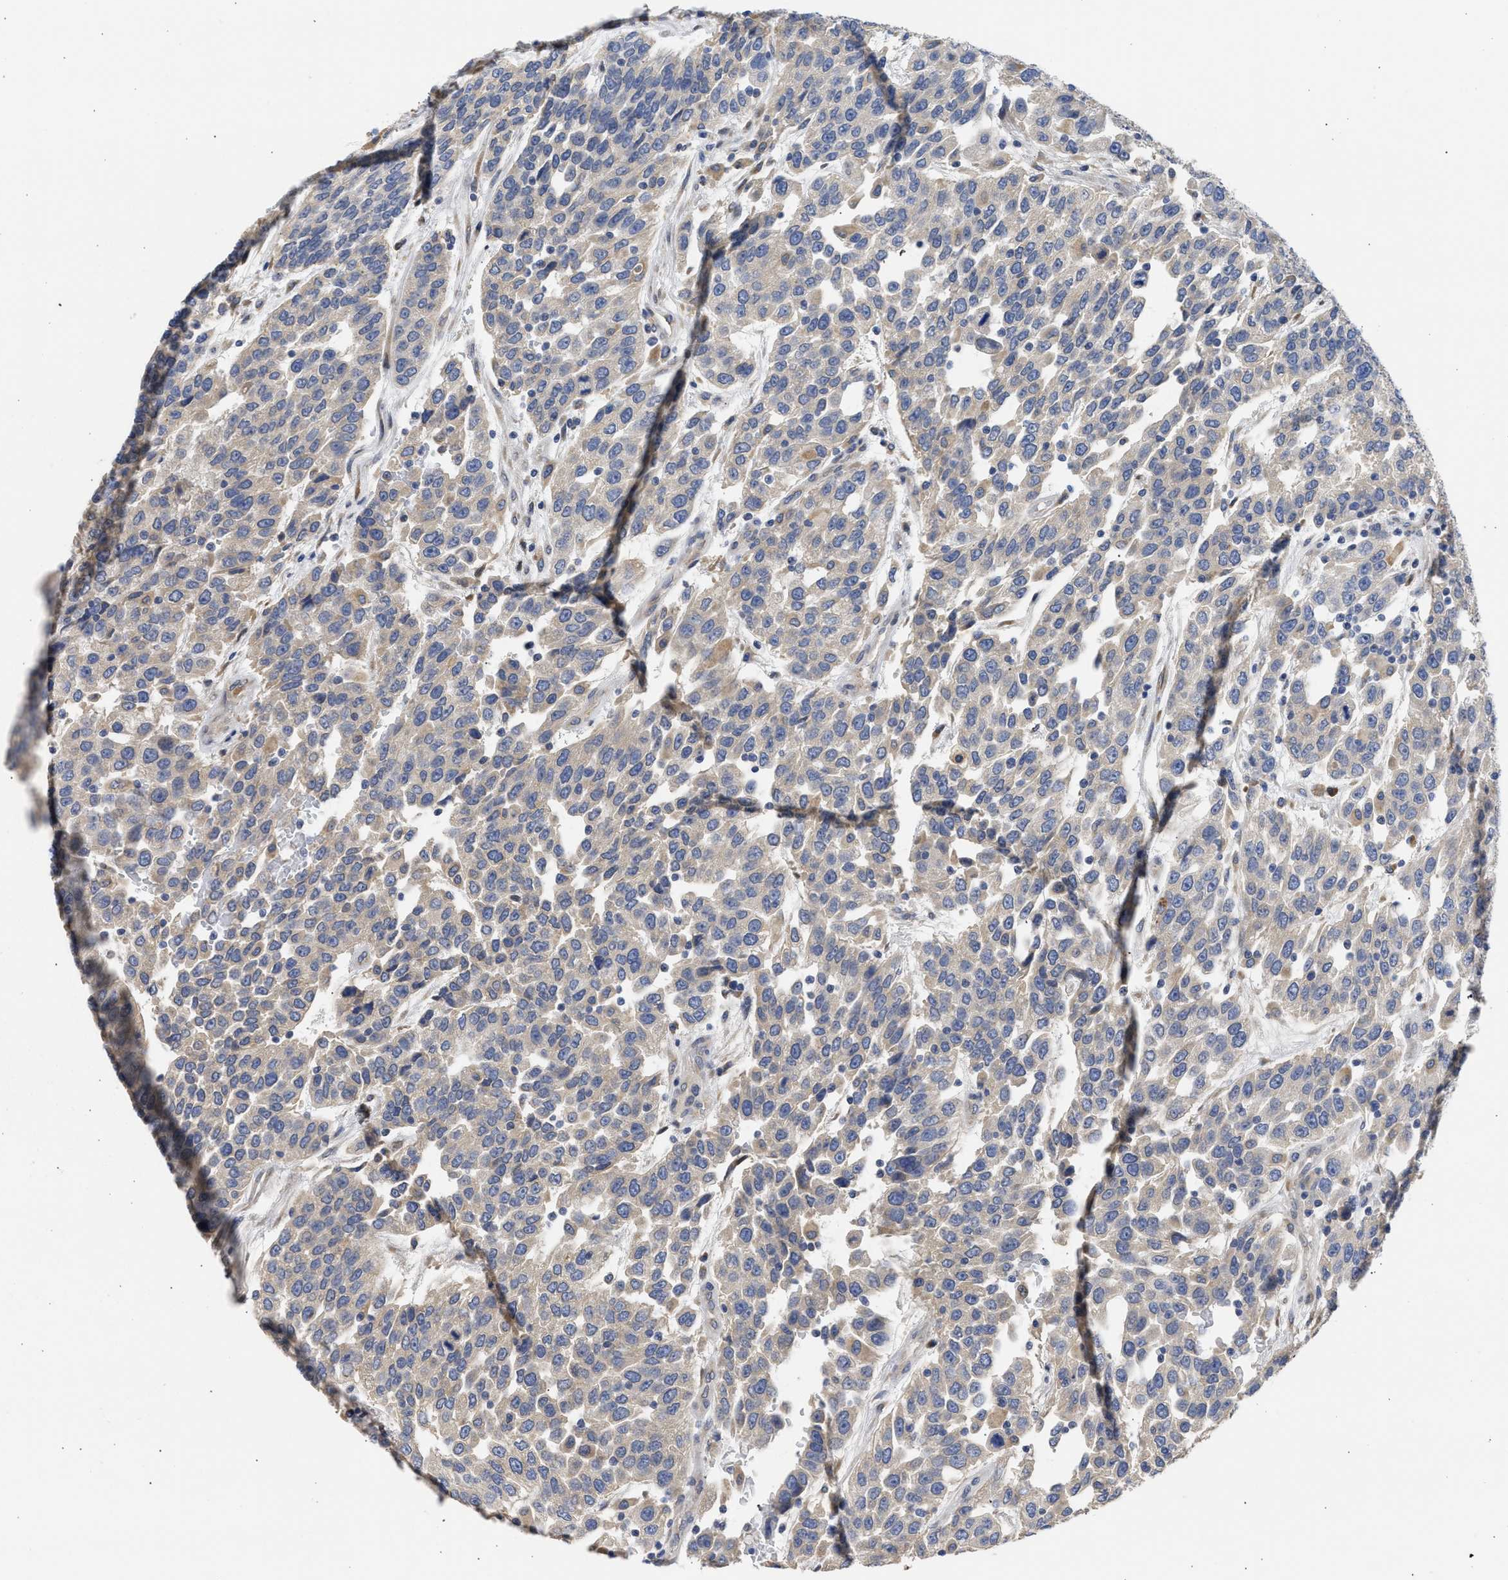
{"staining": {"intensity": "negative", "quantity": "none", "location": "none"}, "tissue": "urothelial cancer", "cell_type": "Tumor cells", "image_type": "cancer", "snomed": [{"axis": "morphology", "description": "Urothelial carcinoma, High grade"}, {"axis": "topography", "description": "Urinary bladder"}], "caption": "Immunohistochemistry (IHC) image of human urothelial carcinoma (high-grade) stained for a protein (brown), which shows no positivity in tumor cells.", "gene": "TMED1", "patient": {"sex": "female", "age": 80}}